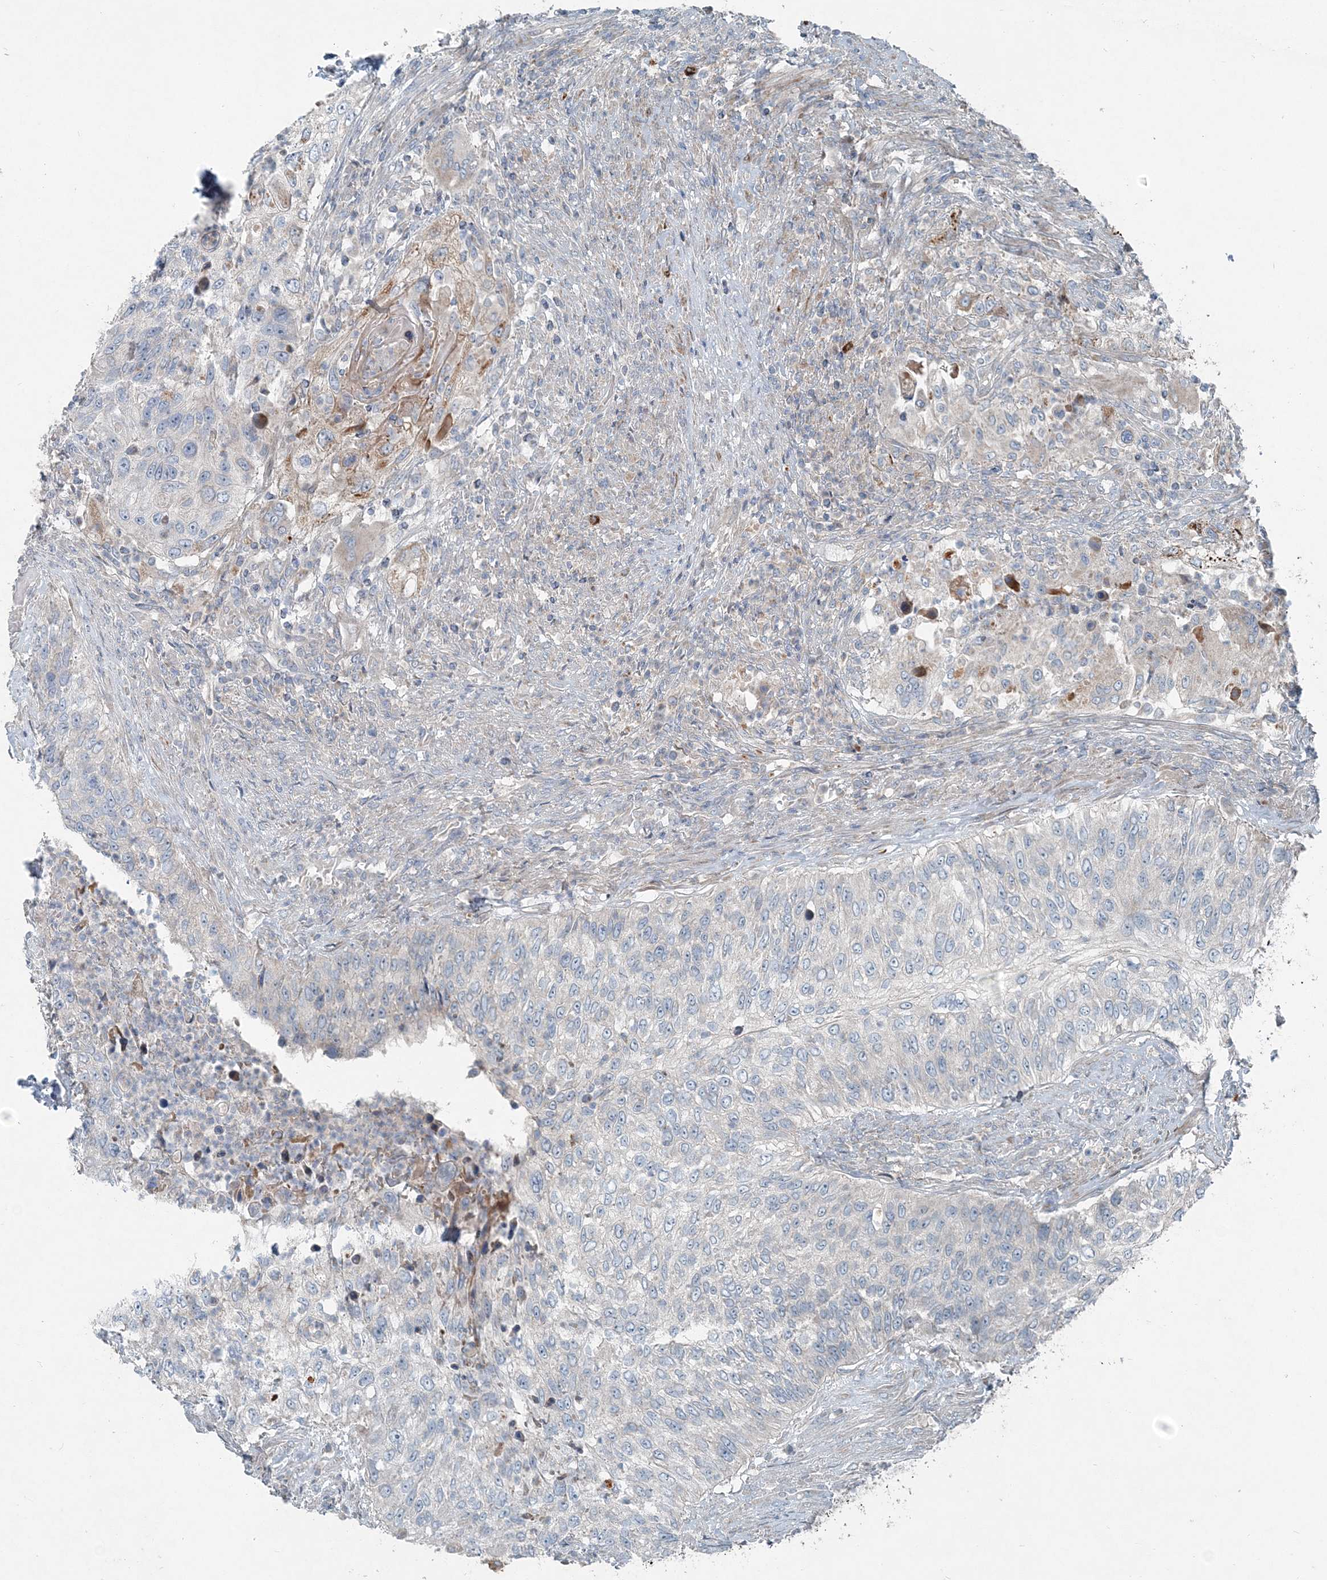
{"staining": {"intensity": "negative", "quantity": "none", "location": "none"}, "tissue": "urothelial cancer", "cell_type": "Tumor cells", "image_type": "cancer", "snomed": [{"axis": "morphology", "description": "Urothelial carcinoma, High grade"}, {"axis": "topography", "description": "Urinary bladder"}], "caption": "Protein analysis of urothelial cancer reveals no significant staining in tumor cells.", "gene": "INTU", "patient": {"sex": "female", "age": 60}}